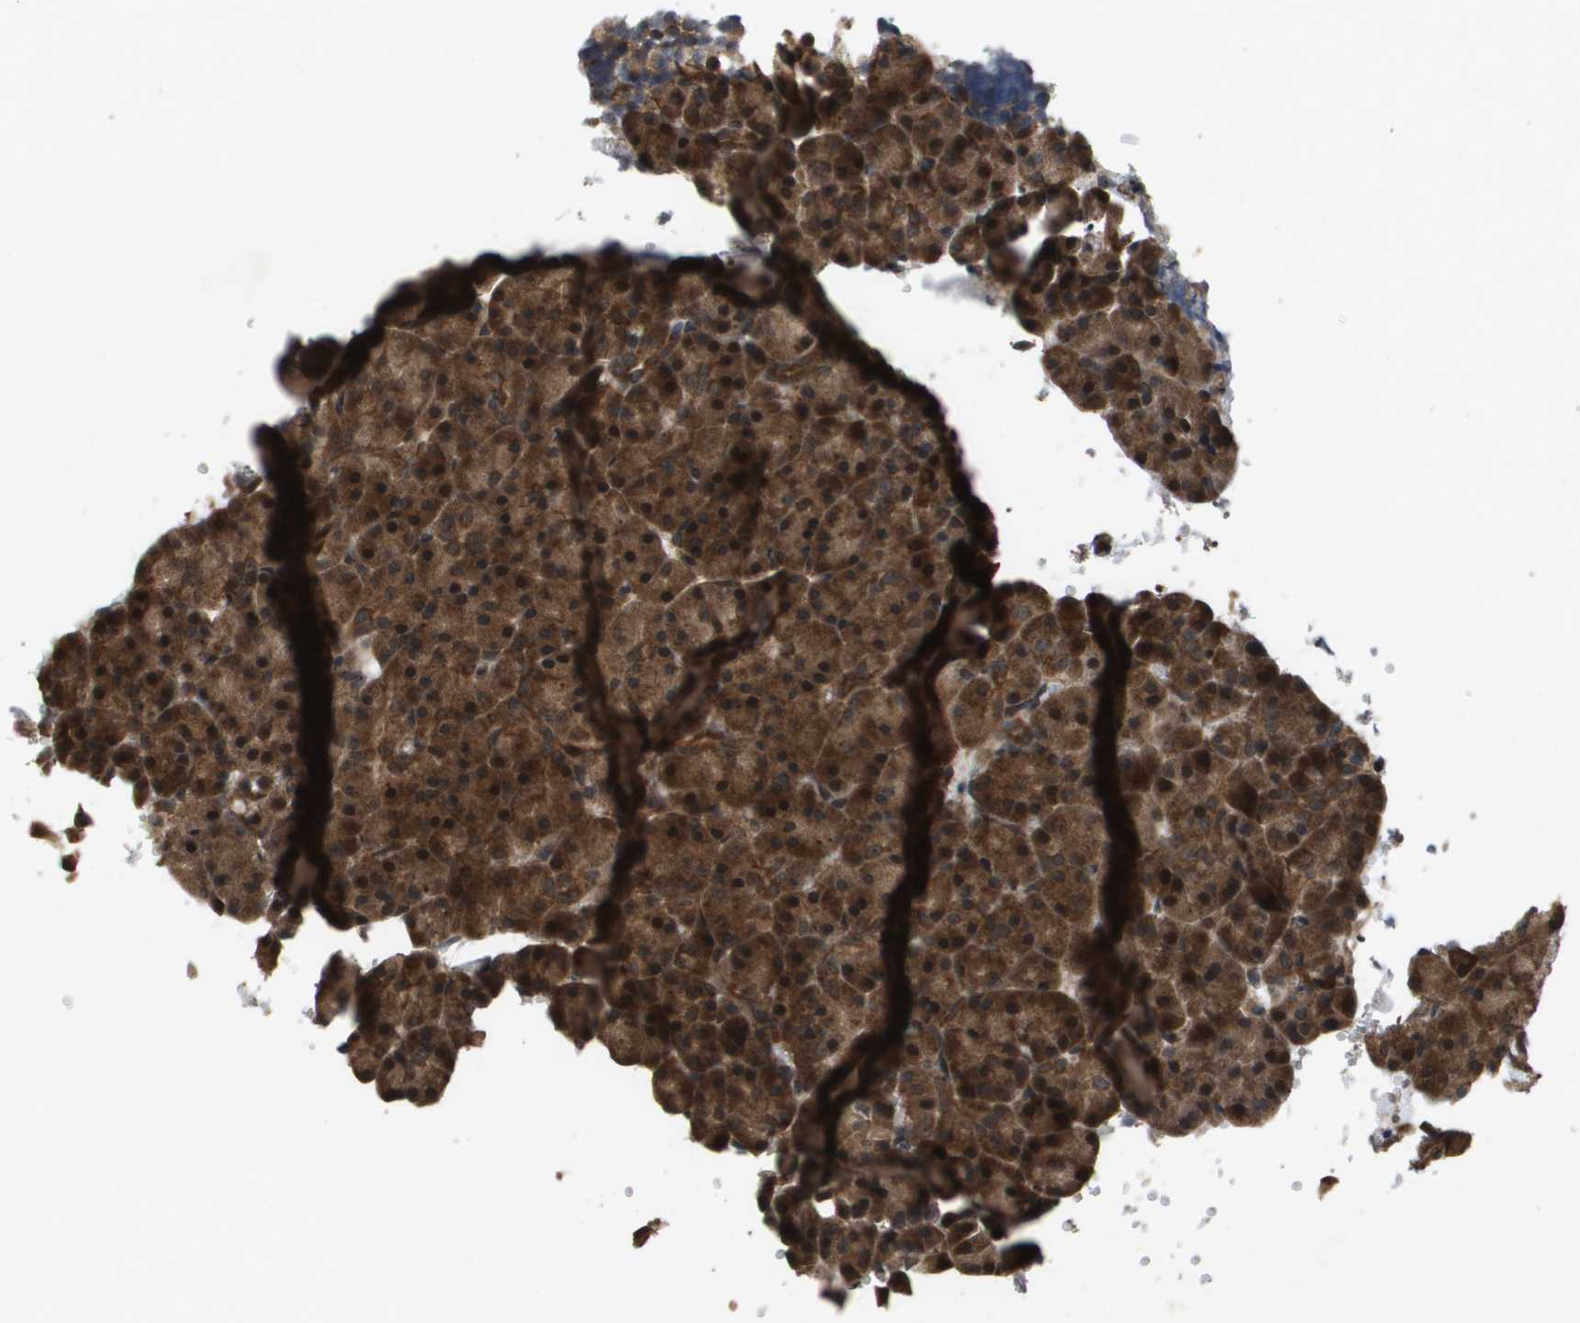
{"staining": {"intensity": "strong", "quantity": ">75%", "location": "cytoplasmic/membranous,nuclear"}, "tissue": "pancreas", "cell_type": "Exocrine glandular cells", "image_type": "normal", "snomed": [{"axis": "morphology", "description": "Normal tissue, NOS"}, {"axis": "topography", "description": "Pancreas"}], "caption": "Exocrine glandular cells show high levels of strong cytoplasmic/membranous,nuclear staining in about >75% of cells in benign pancreas. (DAB IHC with brightfield microscopy, high magnification).", "gene": "SPTLC1", "patient": {"sex": "female", "age": 35}}